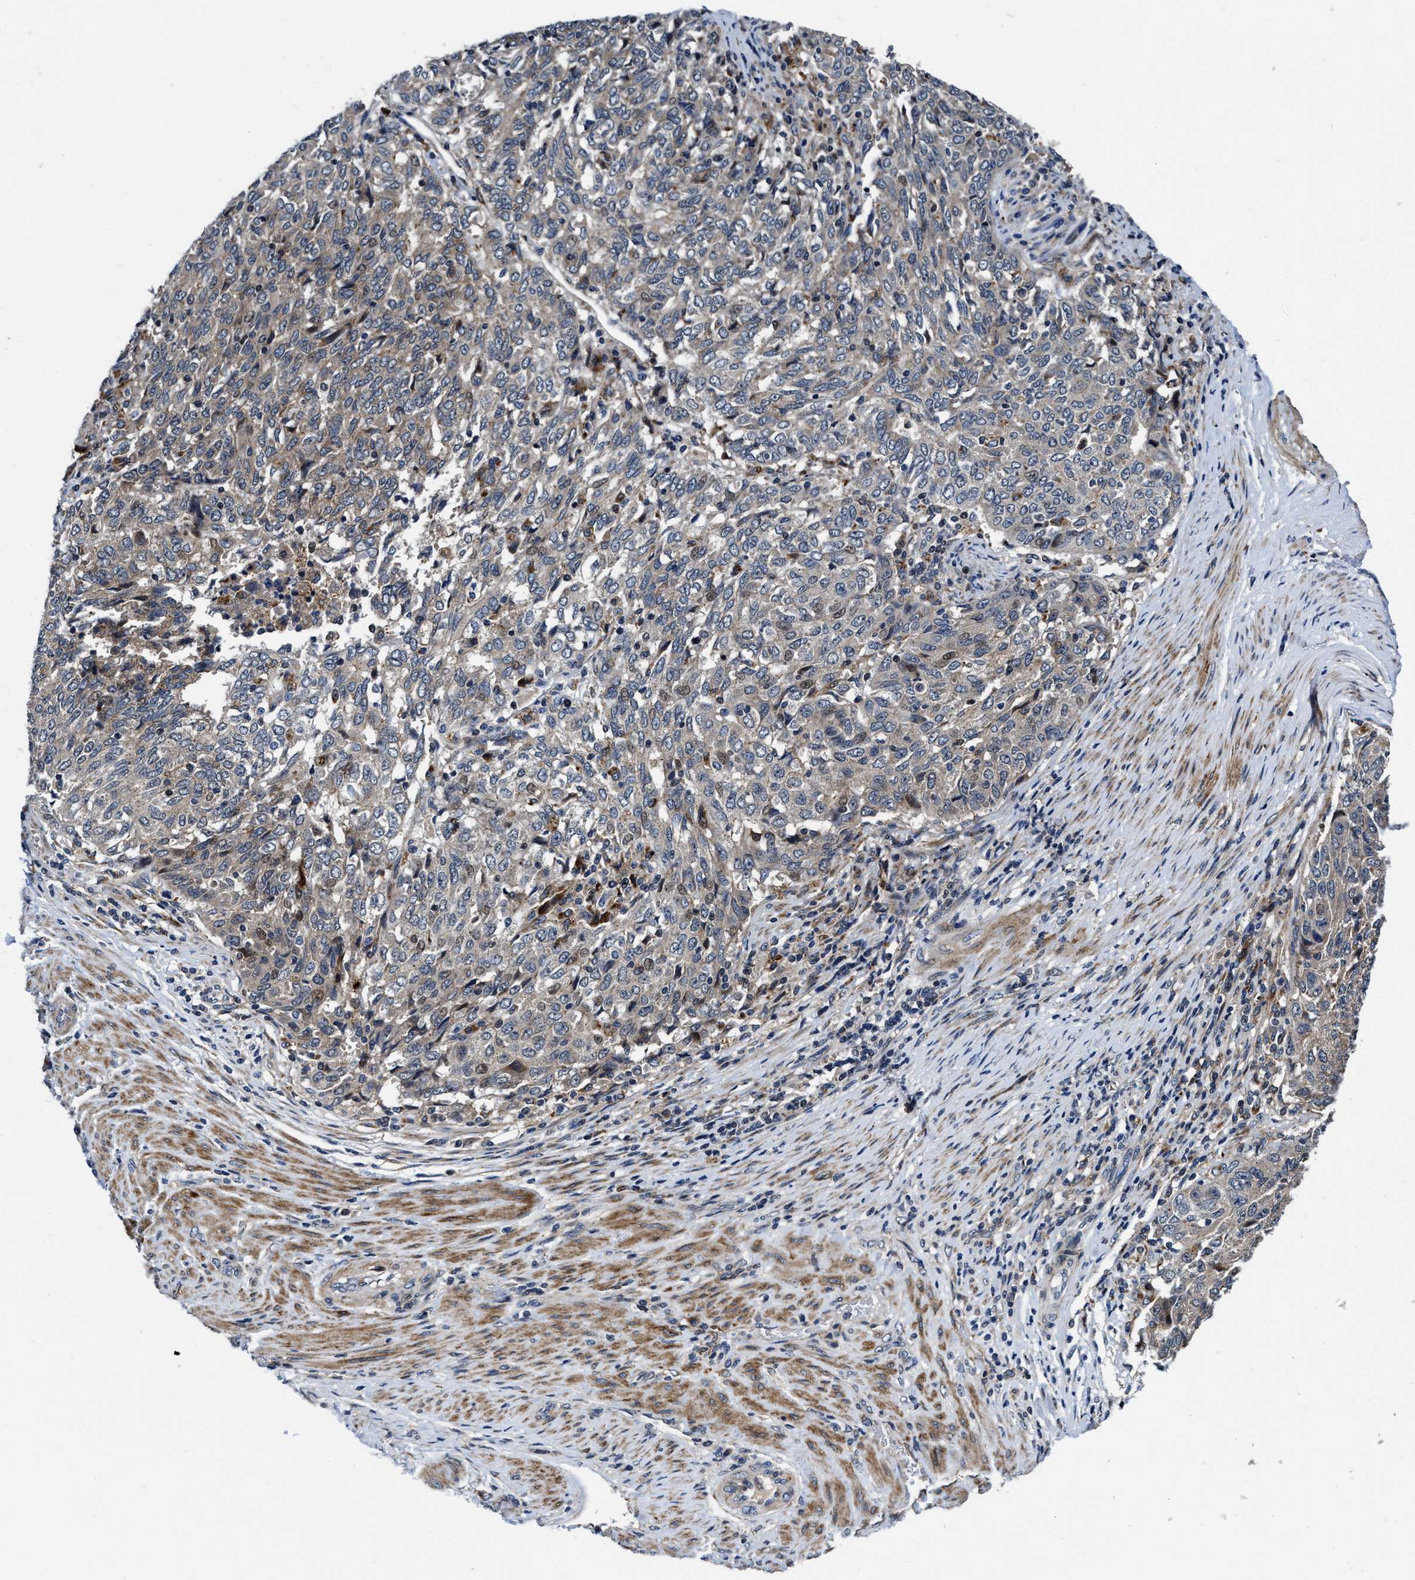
{"staining": {"intensity": "weak", "quantity": "<25%", "location": "cytoplasmic/membranous"}, "tissue": "endometrial cancer", "cell_type": "Tumor cells", "image_type": "cancer", "snomed": [{"axis": "morphology", "description": "Adenocarcinoma, NOS"}, {"axis": "topography", "description": "Endometrium"}], "caption": "The photomicrograph displays no significant staining in tumor cells of endometrial cancer. Brightfield microscopy of IHC stained with DAB (3,3'-diaminobenzidine) (brown) and hematoxylin (blue), captured at high magnification.", "gene": "C2orf66", "patient": {"sex": "female", "age": 80}}